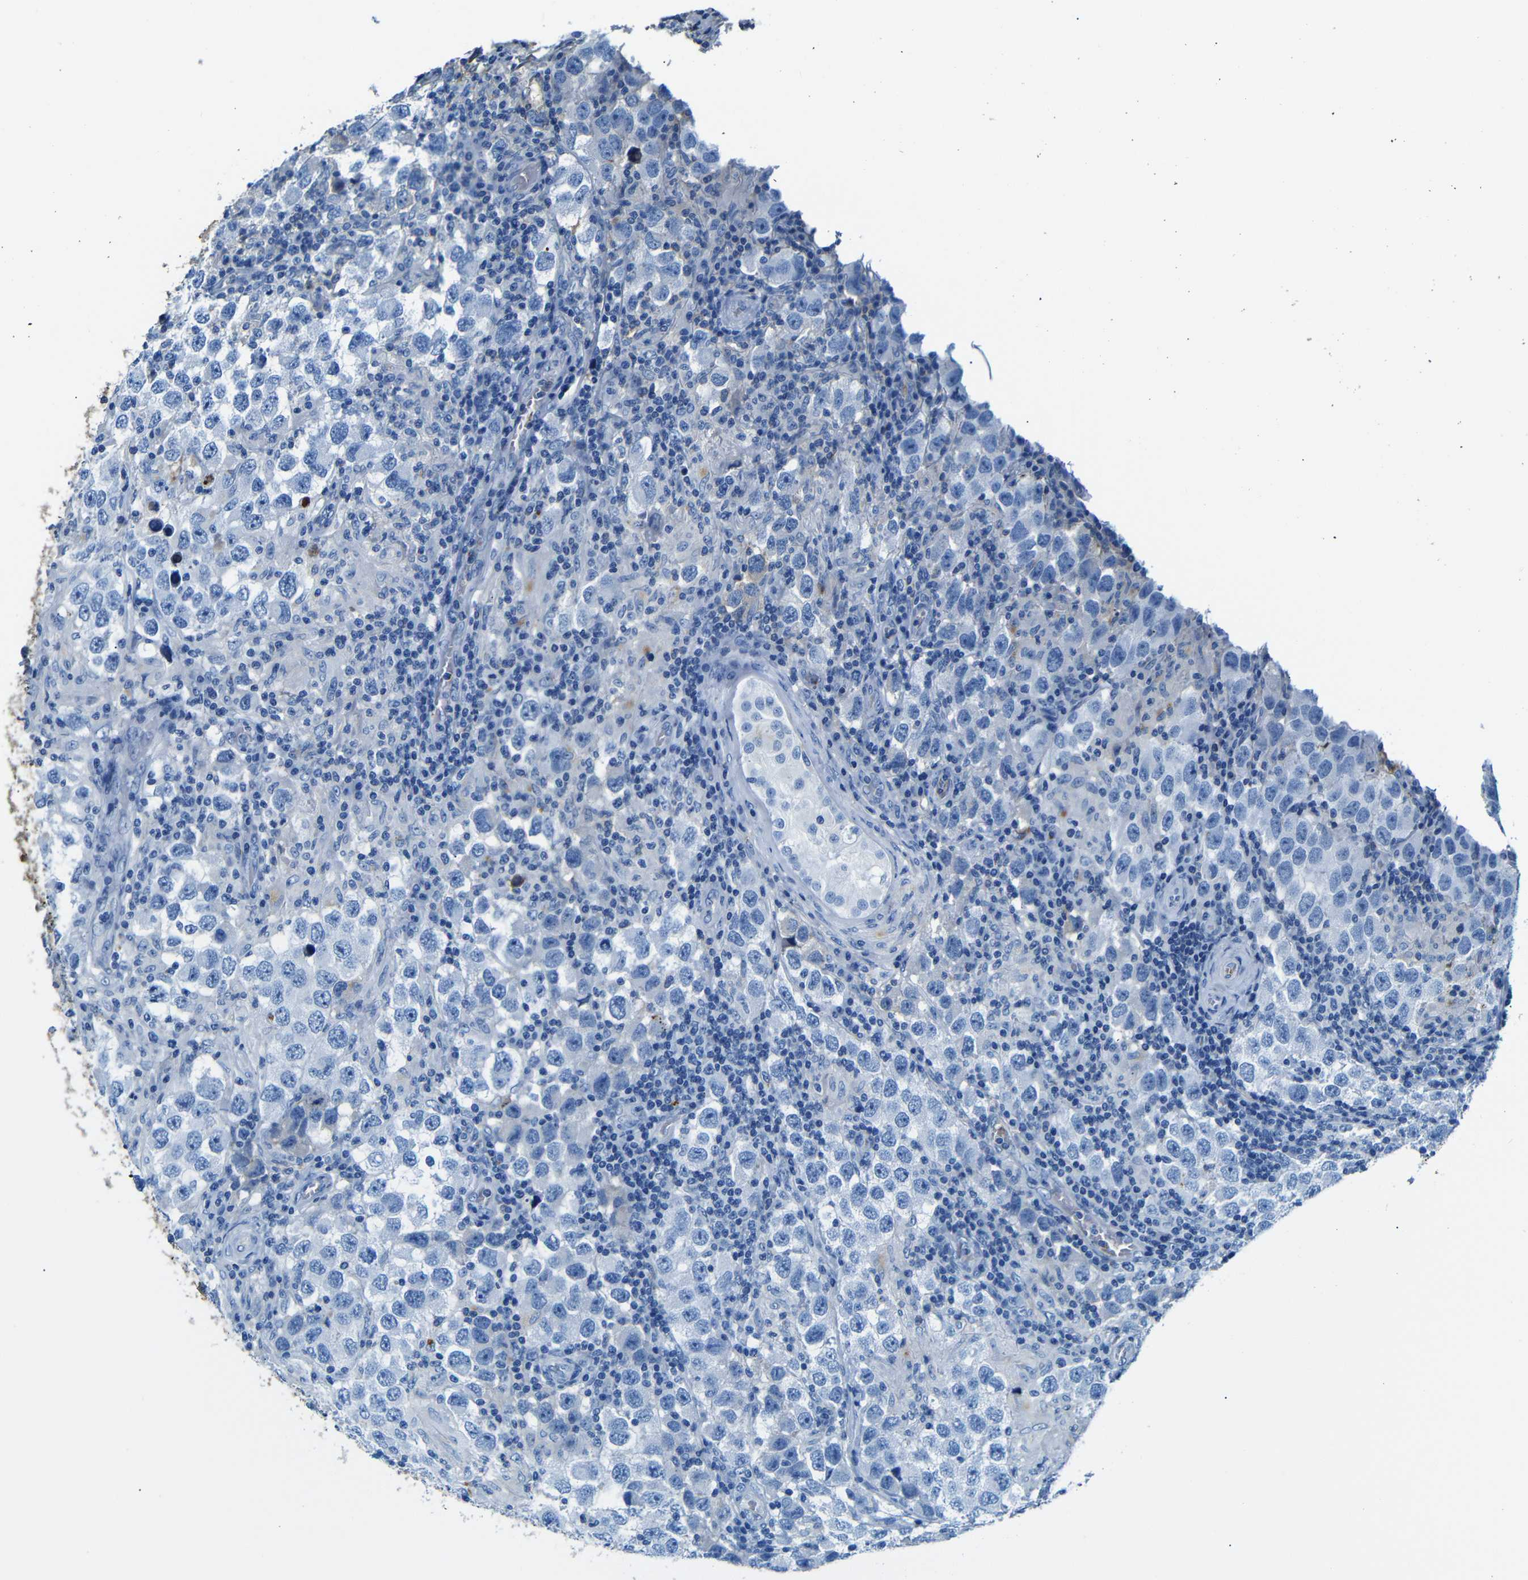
{"staining": {"intensity": "negative", "quantity": "none", "location": "none"}, "tissue": "testis cancer", "cell_type": "Tumor cells", "image_type": "cancer", "snomed": [{"axis": "morphology", "description": "Carcinoma, Embryonal, NOS"}, {"axis": "topography", "description": "Testis"}], "caption": "Testis cancer (embryonal carcinoma) was stained to show a protein in brown. There is no significant positivity in tumor cells. (DAB (3,3'-diaminobenzidine) immunohistochemistry, high magnification).", "gene": "SERPINA1", "patient": {"sex": "male", "age": 21}}